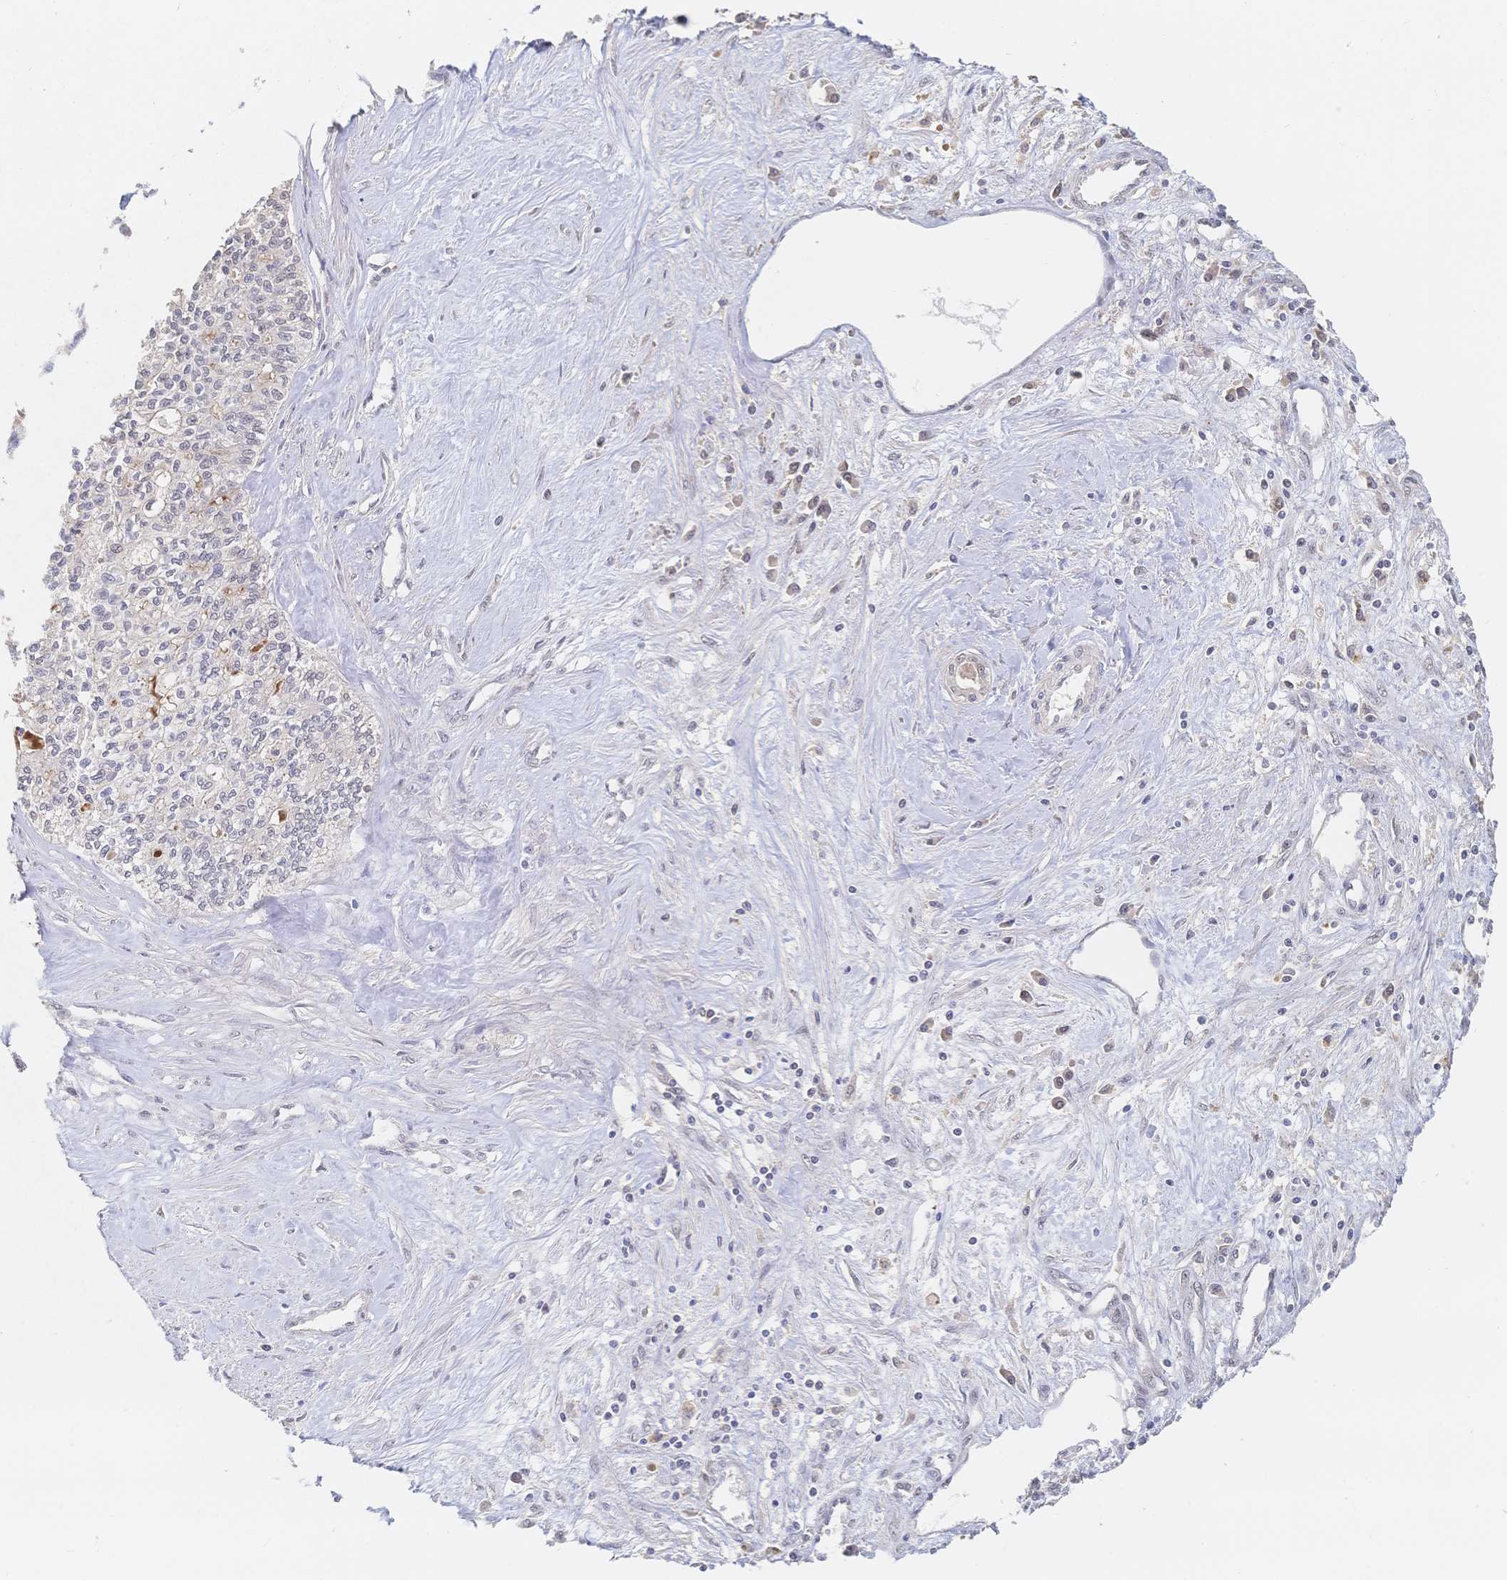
{"staining": {"intensity": "negative", "quantity": "none", "location": "none"}, "tissue": "liver cancer", "cell_type": "Tumor cells", "image_type": "cancer", "snomed": [{"axis": "morphology", "description": "Cholangiocarcinoma"}, {"axis": "topography", "description": "Liver"}], "caption": "Protein analysis of liver cholangiocarcinoma shows no significant staining in tumor cells. Brightfield microscopy of immunohistochemistry (IHC) stained with DAB (brown) and hematoxylin (blue), captured at high magnification.", "gene": "LRP5", "patient": {"sex": "female", "age": 61}}